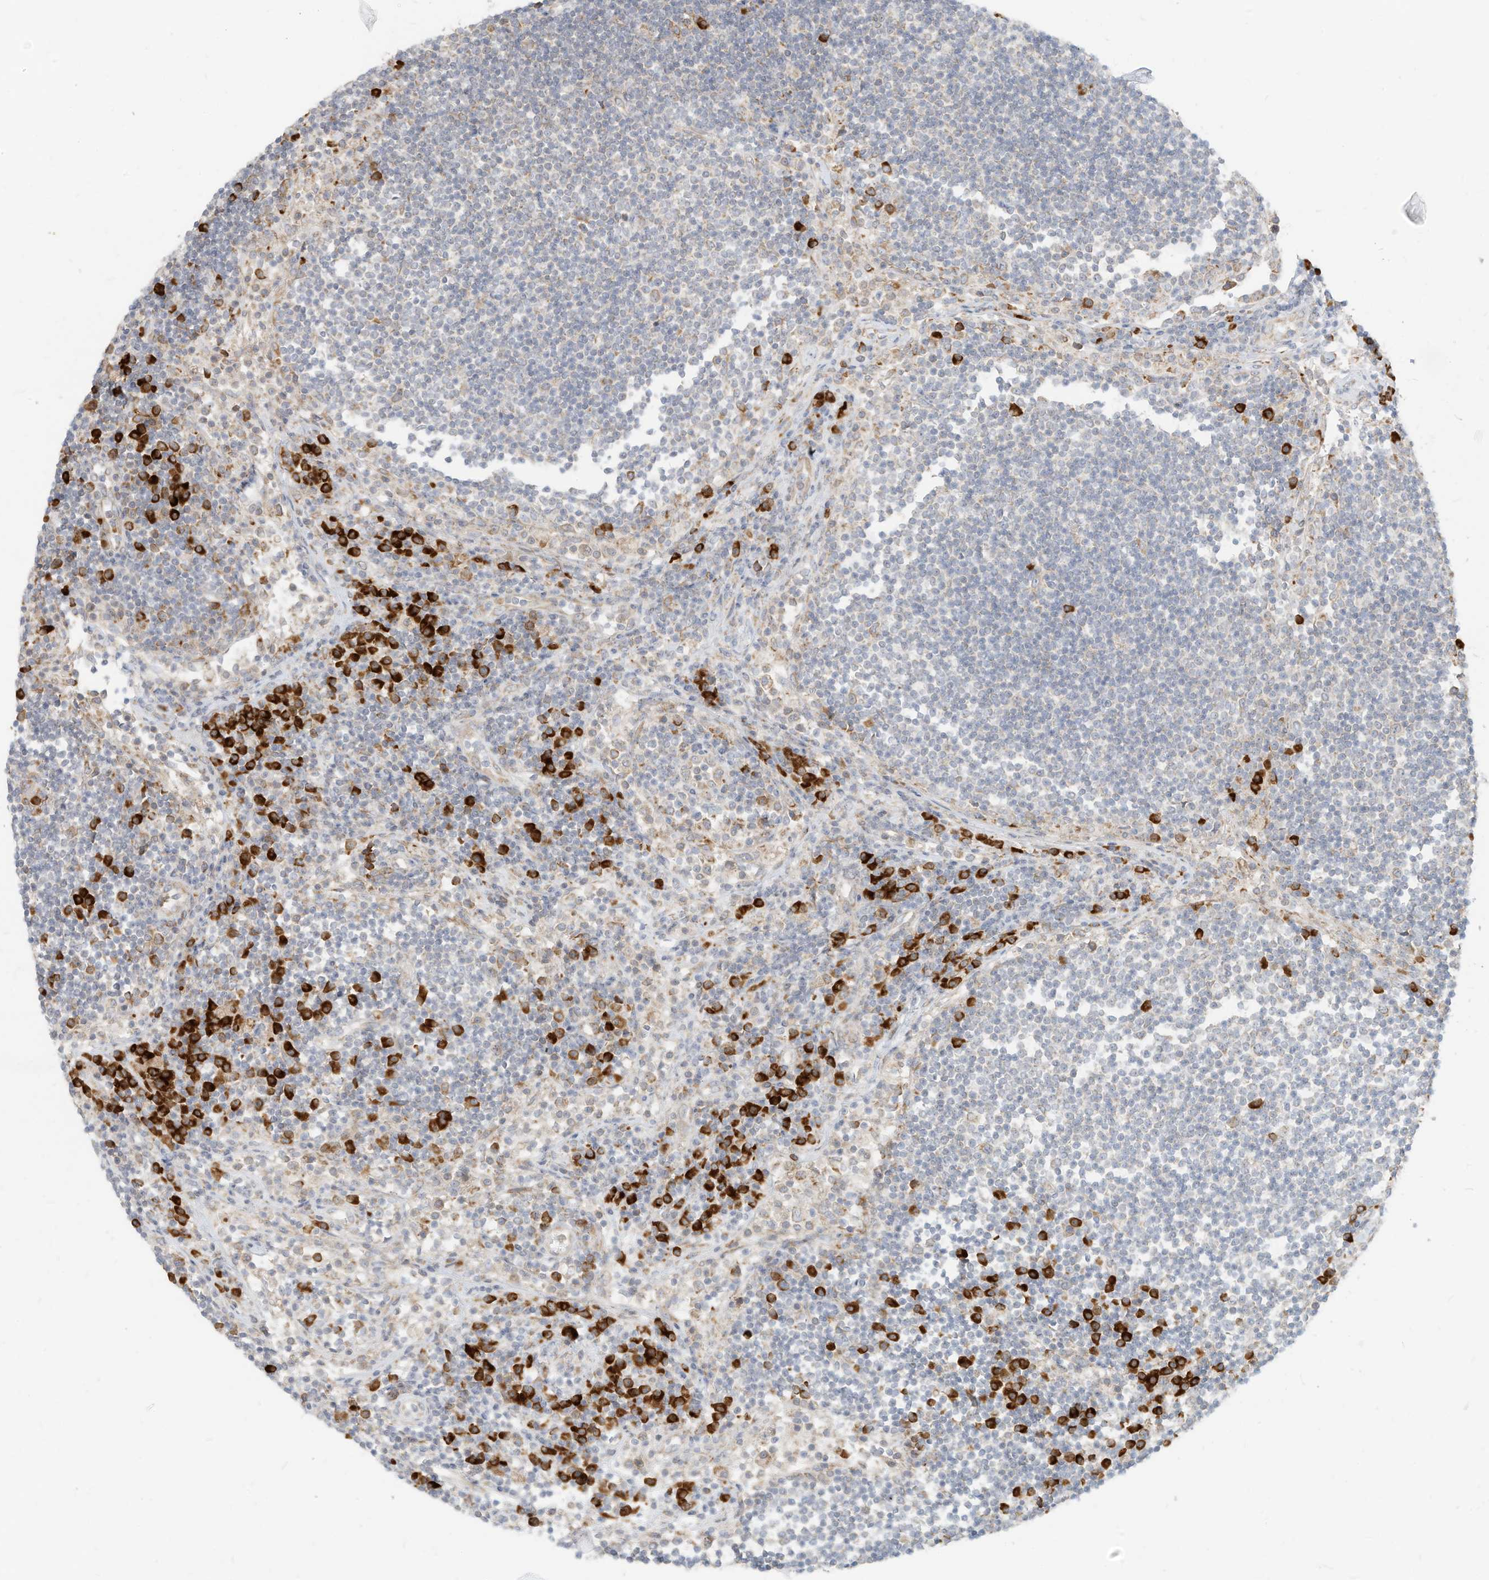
{"staining": {"intensity": "negative", "quantity": "none", "location": "none"}, "tissue": "lymph node", "cell_type": "Germinal center cells", "image_type": "normal", "snomed": [{"axis": "morphology", "description": "Normal tissue, NOS"}, {"axis": "topography", "description": "Lymph node"}], "caption": "IHC micrograph of benign lymph node stained for a protein (brown), which exhibits no positivity in germinal center cells. (DAB (3,3'-diaminobenzidine) IHC, high magnification).", "gene": "STT3A", "patient": {"sex": "female", "age": 53}}